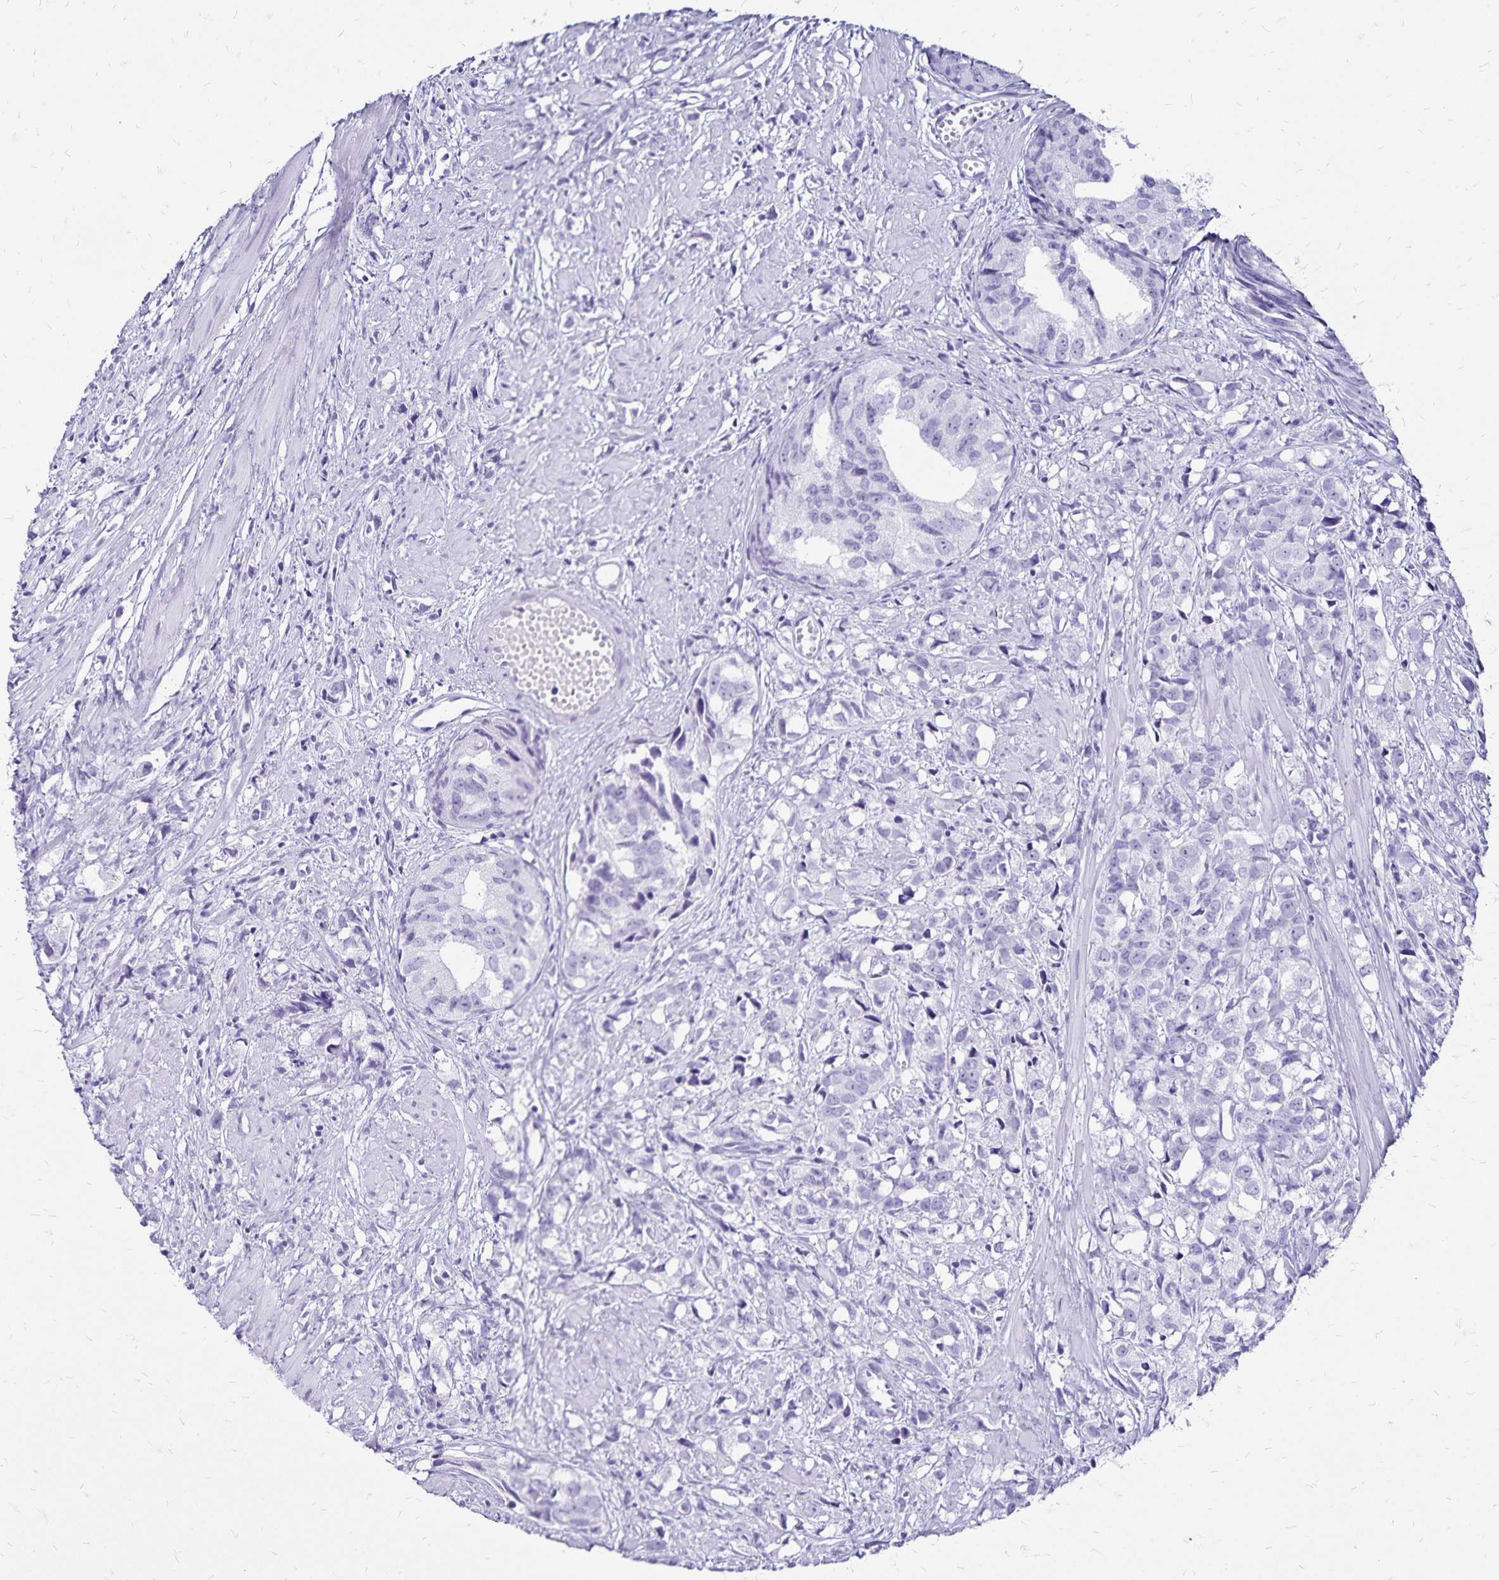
{"staining": {"intensity": "negative", "quantity": "none", "location": "none"}, "tissue": "prostate cancer", "cell_type": "Tumor cells", "image_type": "cancer", "snomed": [{"axis": "morphology", "description": "Adenocarcinoma, High grade"}, {"axis": "topography", "description": "Prostate"}], "caption": "Immunohistochemistry (IHC) of prostate cancer shows no positivity in tumor cells.", "gene": "LIN28B", "patient": {"sex": "male", "age": 58}}